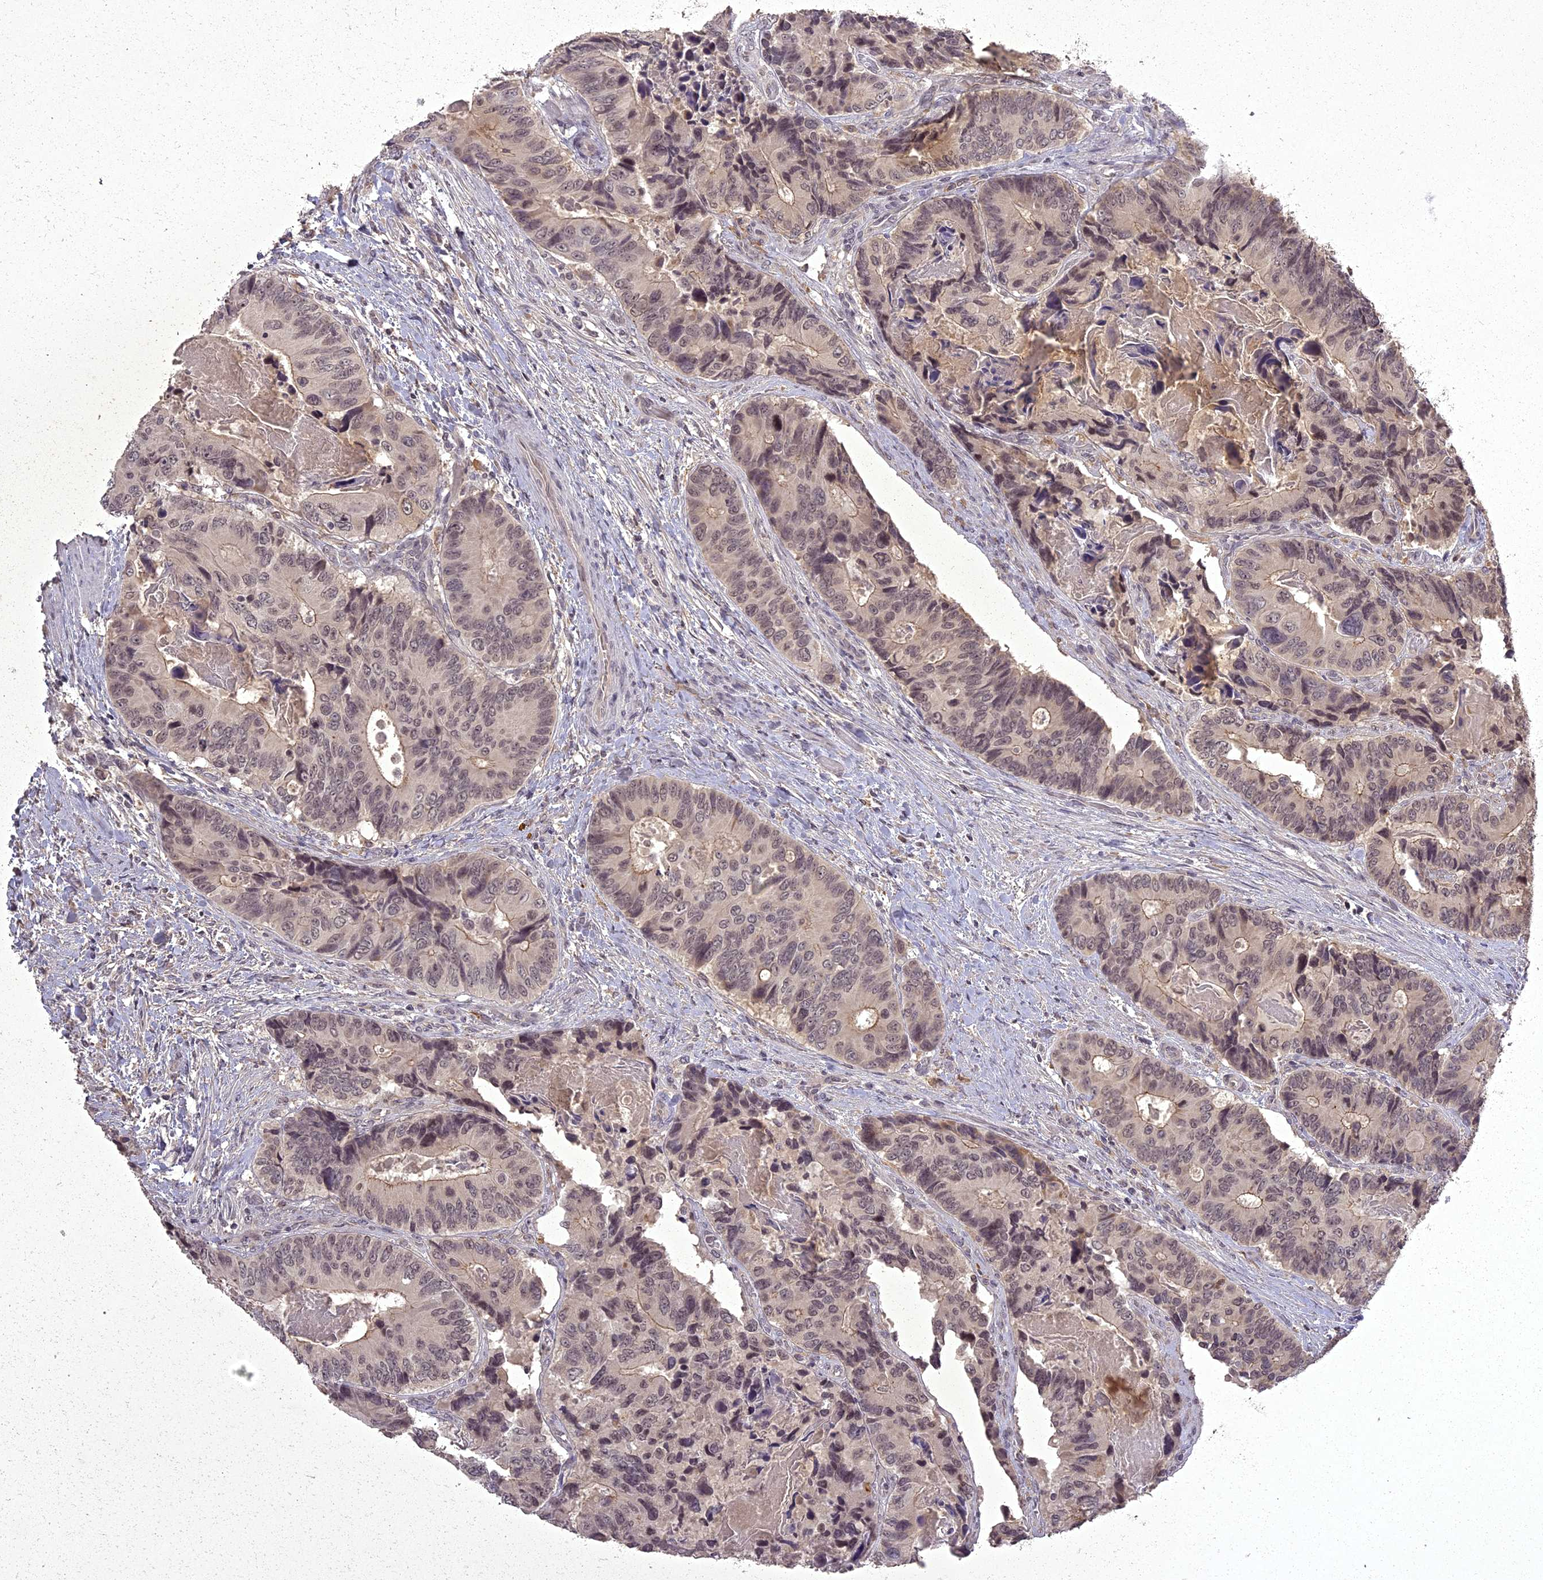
{"staining": {"intensity": "moderate", "quantity": "25%-75%", "location": "cytoplasmic/membranous,nuclear"}, "tissue": "colorectal cancer", "cell_type": "Tumor cells", "image_type": "cancer", "snomed": [{"axis": "morphology", "description": "Adenocarcinoma, NOS"}, {"axis": "topography", "description": "Colon"}], "caption": "DAB (3,3'-diaminobenzidine) immunohistochemical staining of colorectal cancer shows moderate cytoplasmic/membranous and nuclear protein positivity in about 25%-75% of tumor cells. Immunohistochemistry stains the protein in brown and the nuclei are stained blue.", "gene": "ING5", "patient": {"sex": "male", "age": 84}}